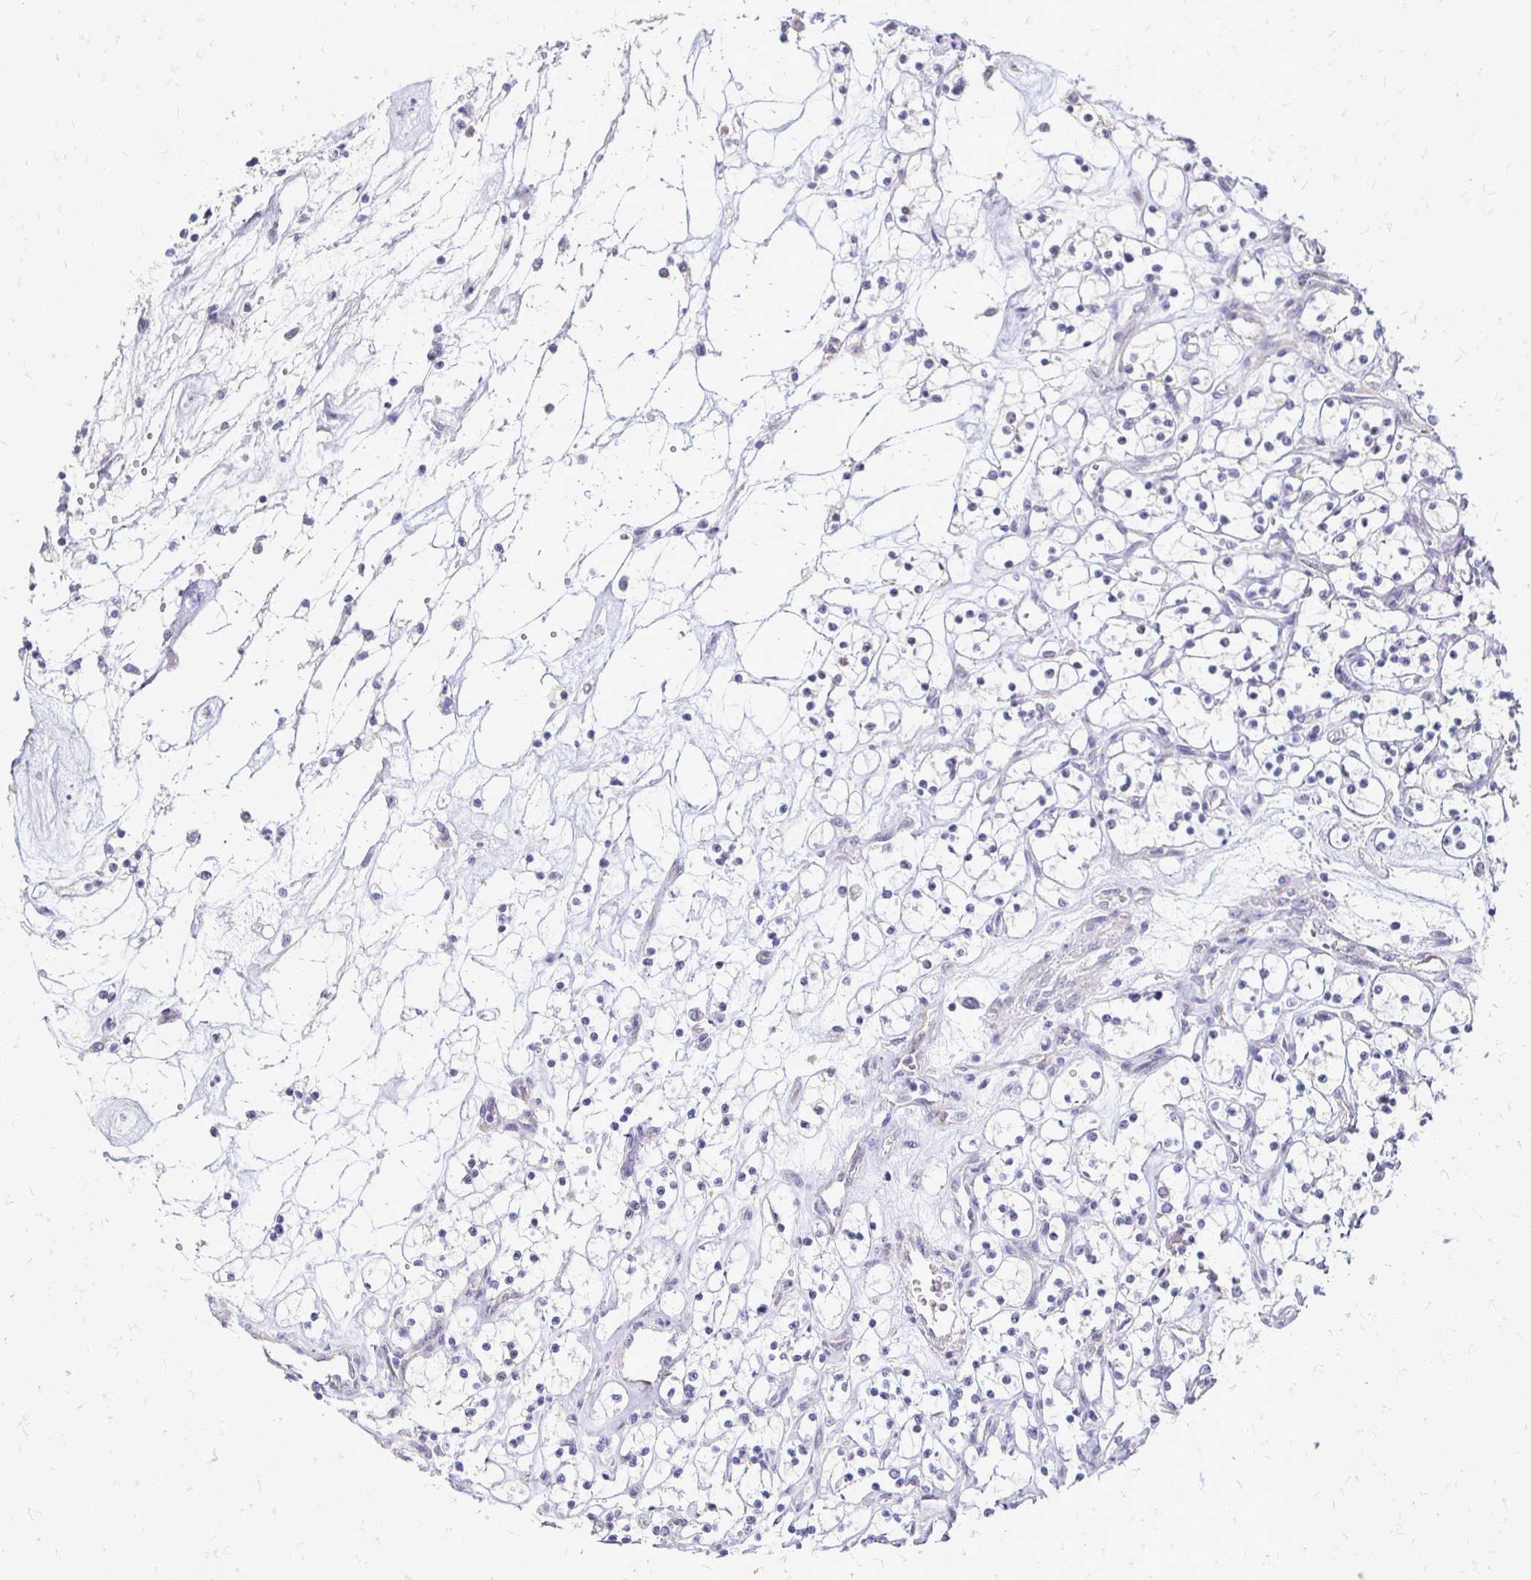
{"staining": {"intensity": "negative", "quantity": "none", "location": "none"}, "tissue": "renal cancer", "cell_type": "Tumor cells", "image_type": "cancer", "snomed": [{"axis": "morphology", "description": "Adenocarcinoma, NOS"}, {"axis": "topography", "description": "Kidney"}], "caption": "This histopathology image is of renal adenocarcinoma stained with immunohistochemistry to label a protein in brown with the nuclei are counter-stained blue. There is no staining in tumor cells. (DAB IHC, high magnification).", "gene": "ALPG", "patient": {"sex": "female", "age": 69}}